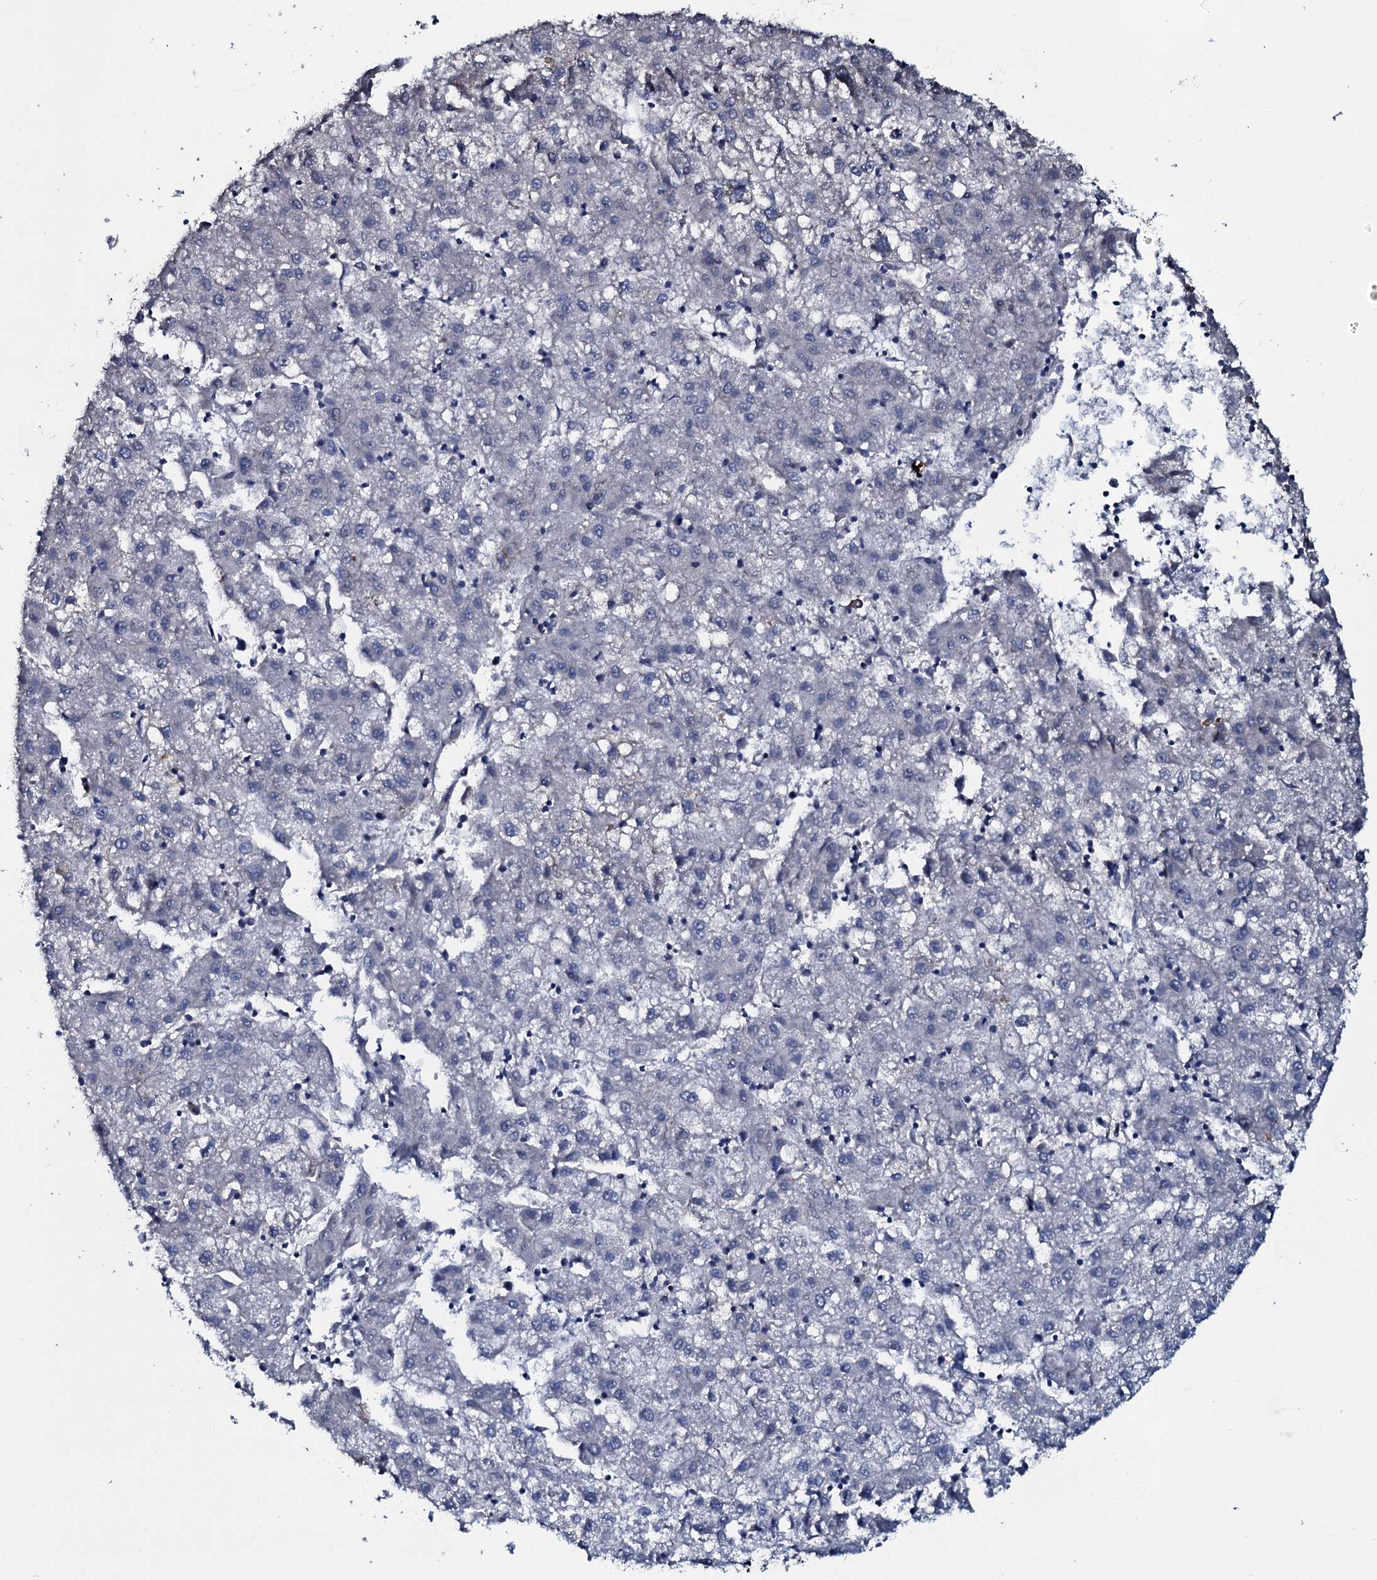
{"staining": {"intensity": "negative", "quantity": "none", "location": "none"}, "tissue": "liver cancer", "cell_type": "Tumor cells", "image_type": "cancer", "snomed": [{"axis": "morphology", "description": "Carcinoma, Hepatocellular, NOS"}, {"axis": "topography", "description": "Liver"}], "caption": "A histopathology image of human hepatocellular carcinoma (liver) is negative for staining in tumor cells. The staining was performed using DAB (3,3'-diaminobenzidine) to visualize the protein expression in brown, while the nuclei were stained in blue with hematoxylin (Magnification: 20x).", "gene": "IL12B", "patient": {"sex": "male", "age": 72}}